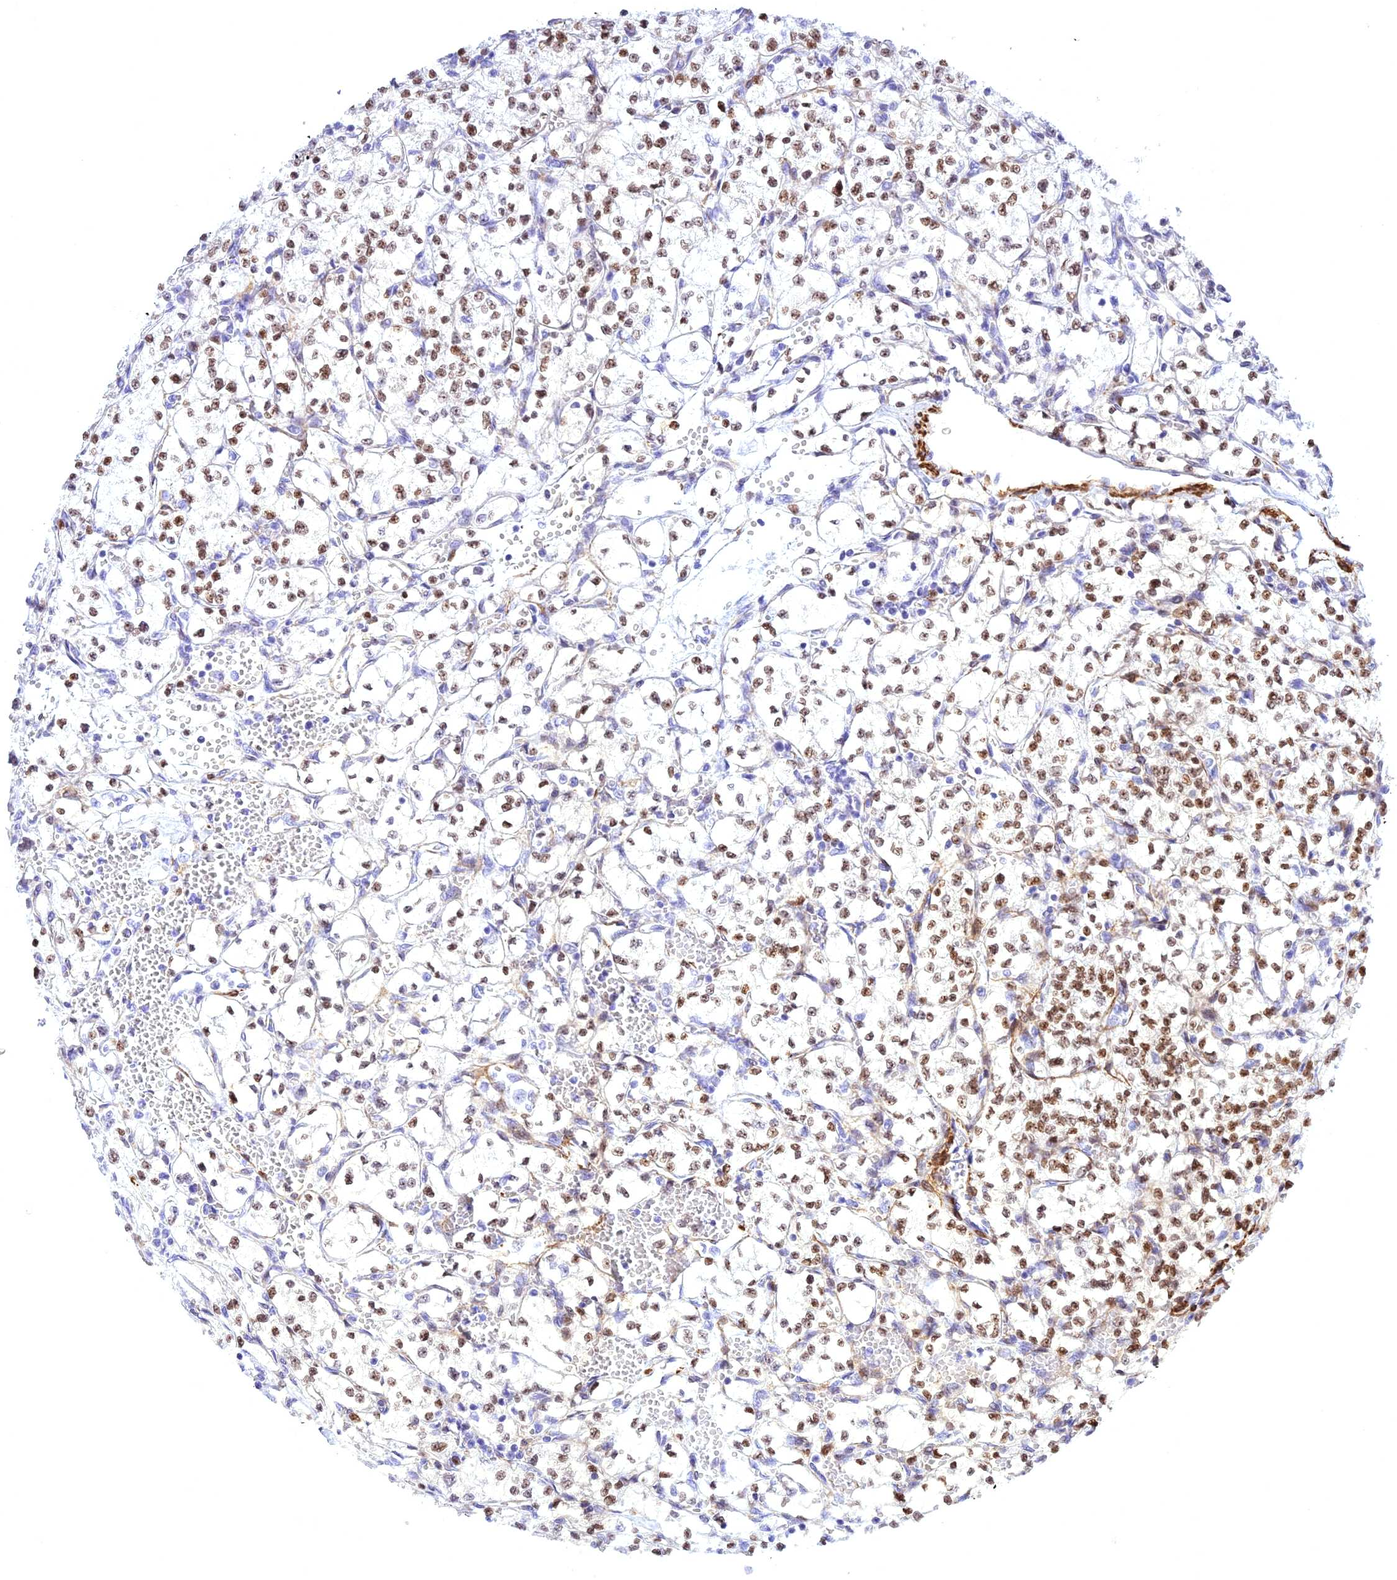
{"staining": {"intensity": "moderate", "quantity": ">75%", "location": "nuclear"}, "tissue": "renal cancer", "cell_type": "Tumor cells", "image_type": "cancer", "snomed": [{"axis": "morphology", "description": "Adenocarcinoma, NOS"}, {"axis": "topography", "description": "Kidney"}], "caption": "Human adenocarcinoma (renal) stained for a protein (brown) shows moderate nuclear positive staining in approximately >75% of tumor cells.", "gene": "CENPV", "patient": {"sex": "female", "age": 64}}